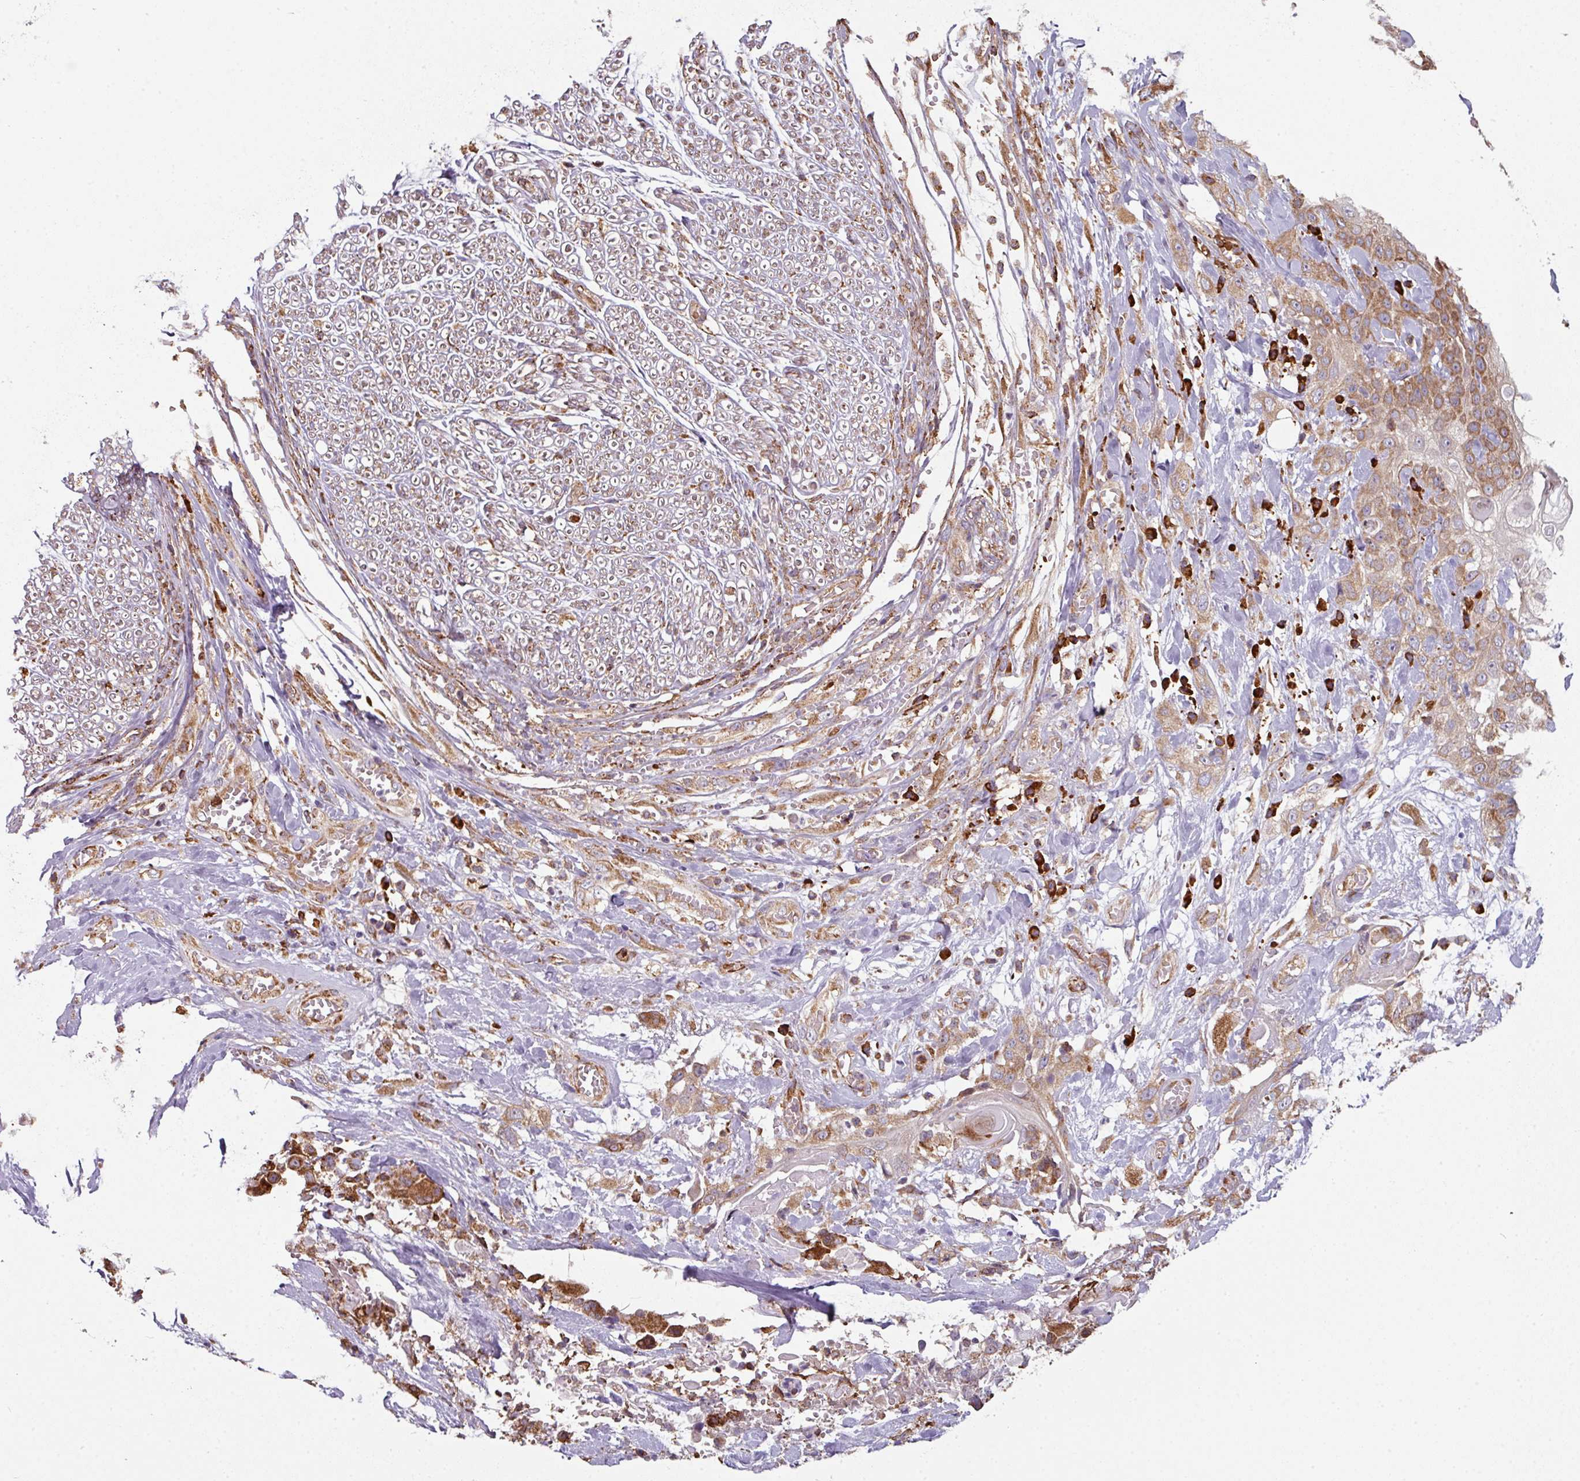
{"staining": {"intensity": "moderate", "quantity": ">75%", "location": "cytoplasmic/membranous"}, "tissue": "head and neck cancer", "cell_type": "Tumor cells", "image_type": "cancer", "snomed": [{"axis": "morphology", "description": "Squamous cell carcinoma, NOS"}, {"axis": "topography", "description": "Head-Neck"}], "caption": "Protein staining of head and neck cancer (squamous cell carcinoma) tissue shows moderate cytoplasmic/membranous staining in about >75% of tumor cells.", "gene": "FAT4", "patient": {"sex": "female", "age": 43}}